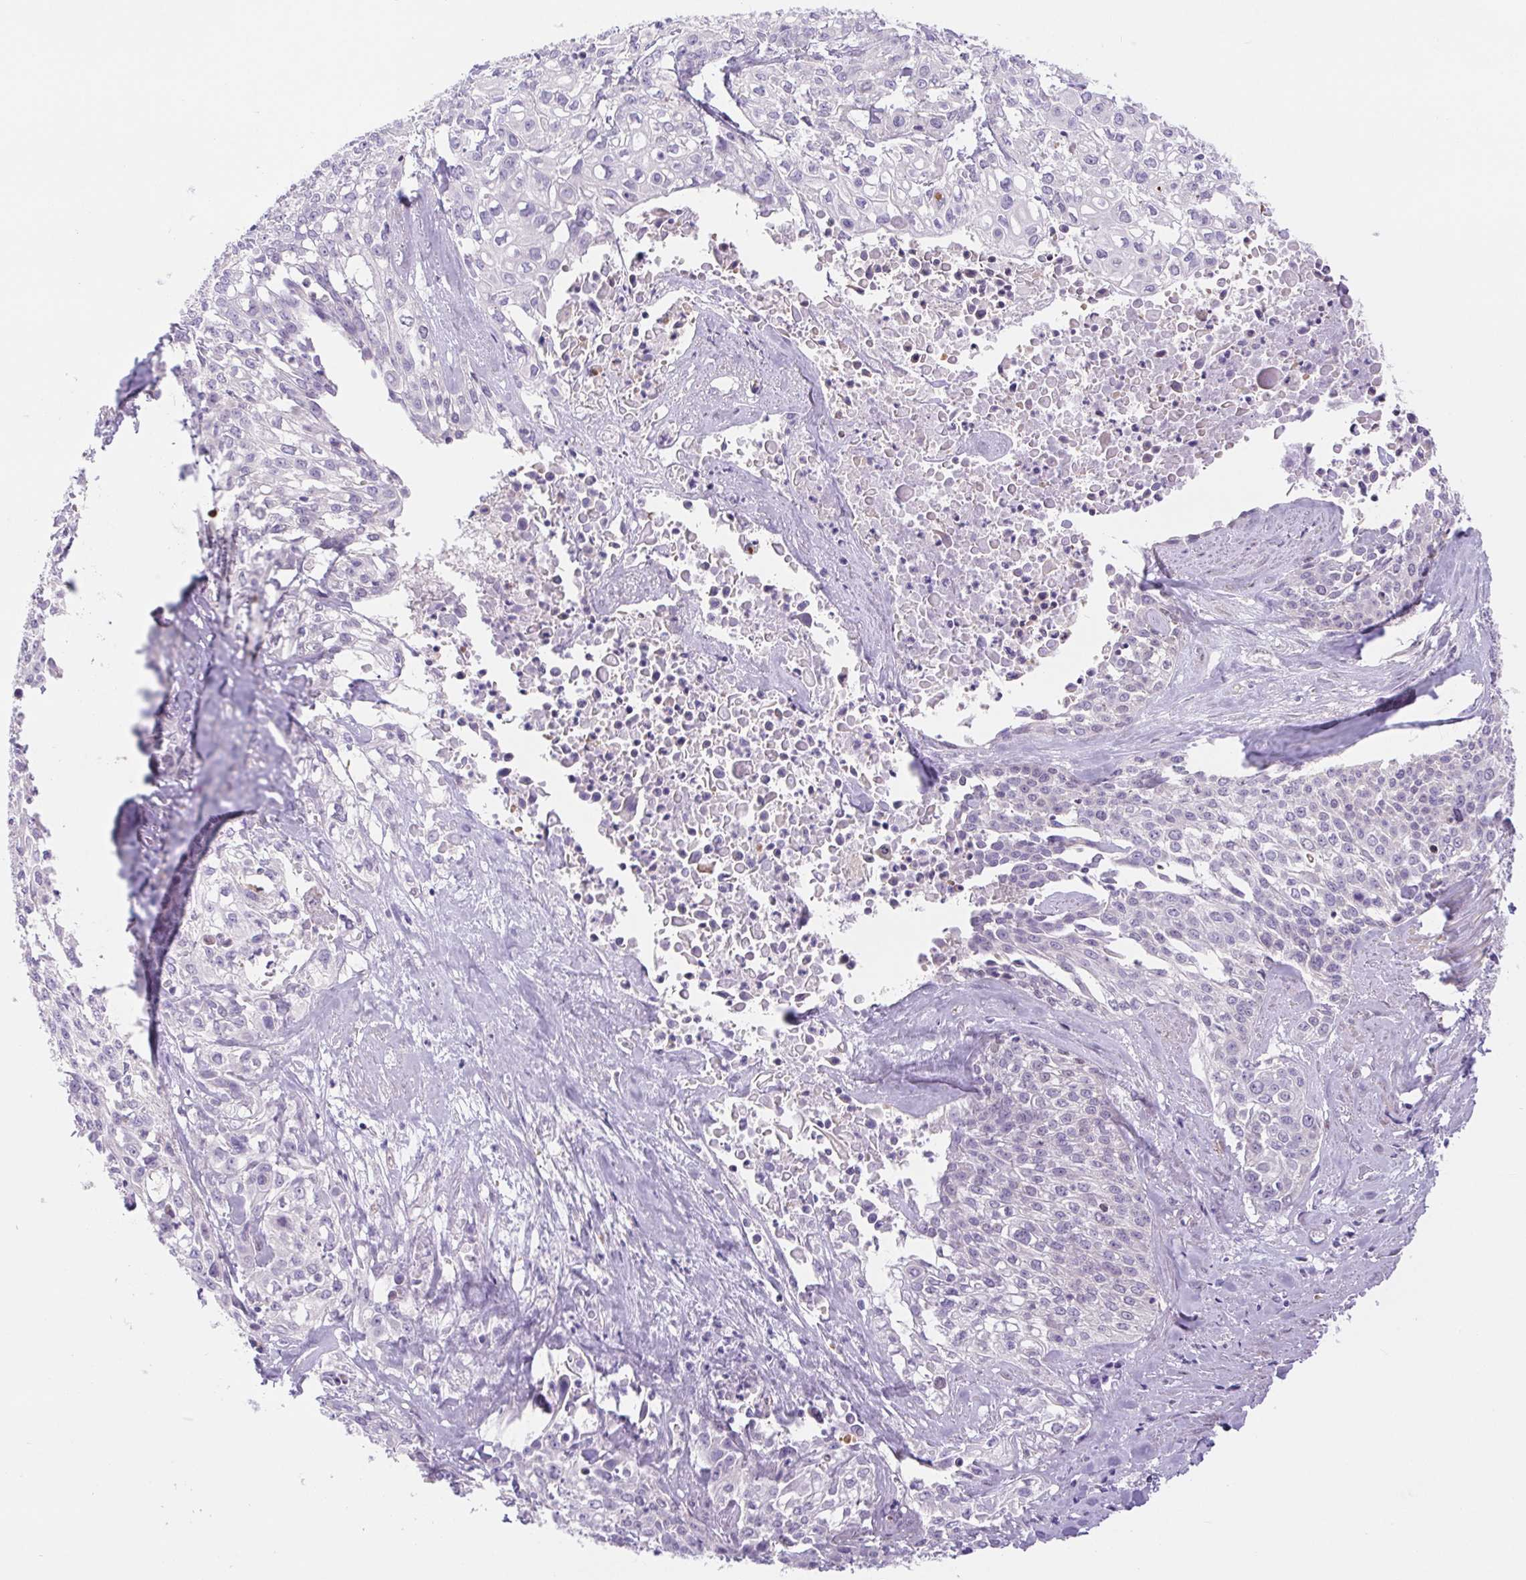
{"staining": {"intensity": "negative", "quantity": "none", "location": "none"}, "tissue": "cervical cancer", "cell_type": "Tumor cells", "image_type": "cancer", "snomed": [{"axis": "morphology", "description": "Squamous cell carcinoma, NOS"}, {"axis": "topography", "description": "Cervix"}], "caption": "Cervical cancer was stained to show a protein in brown. There is no significant expression in tumor cells.", "gene": "DYNC2LI1", "patient": {"sex": "female", "age": 39}}